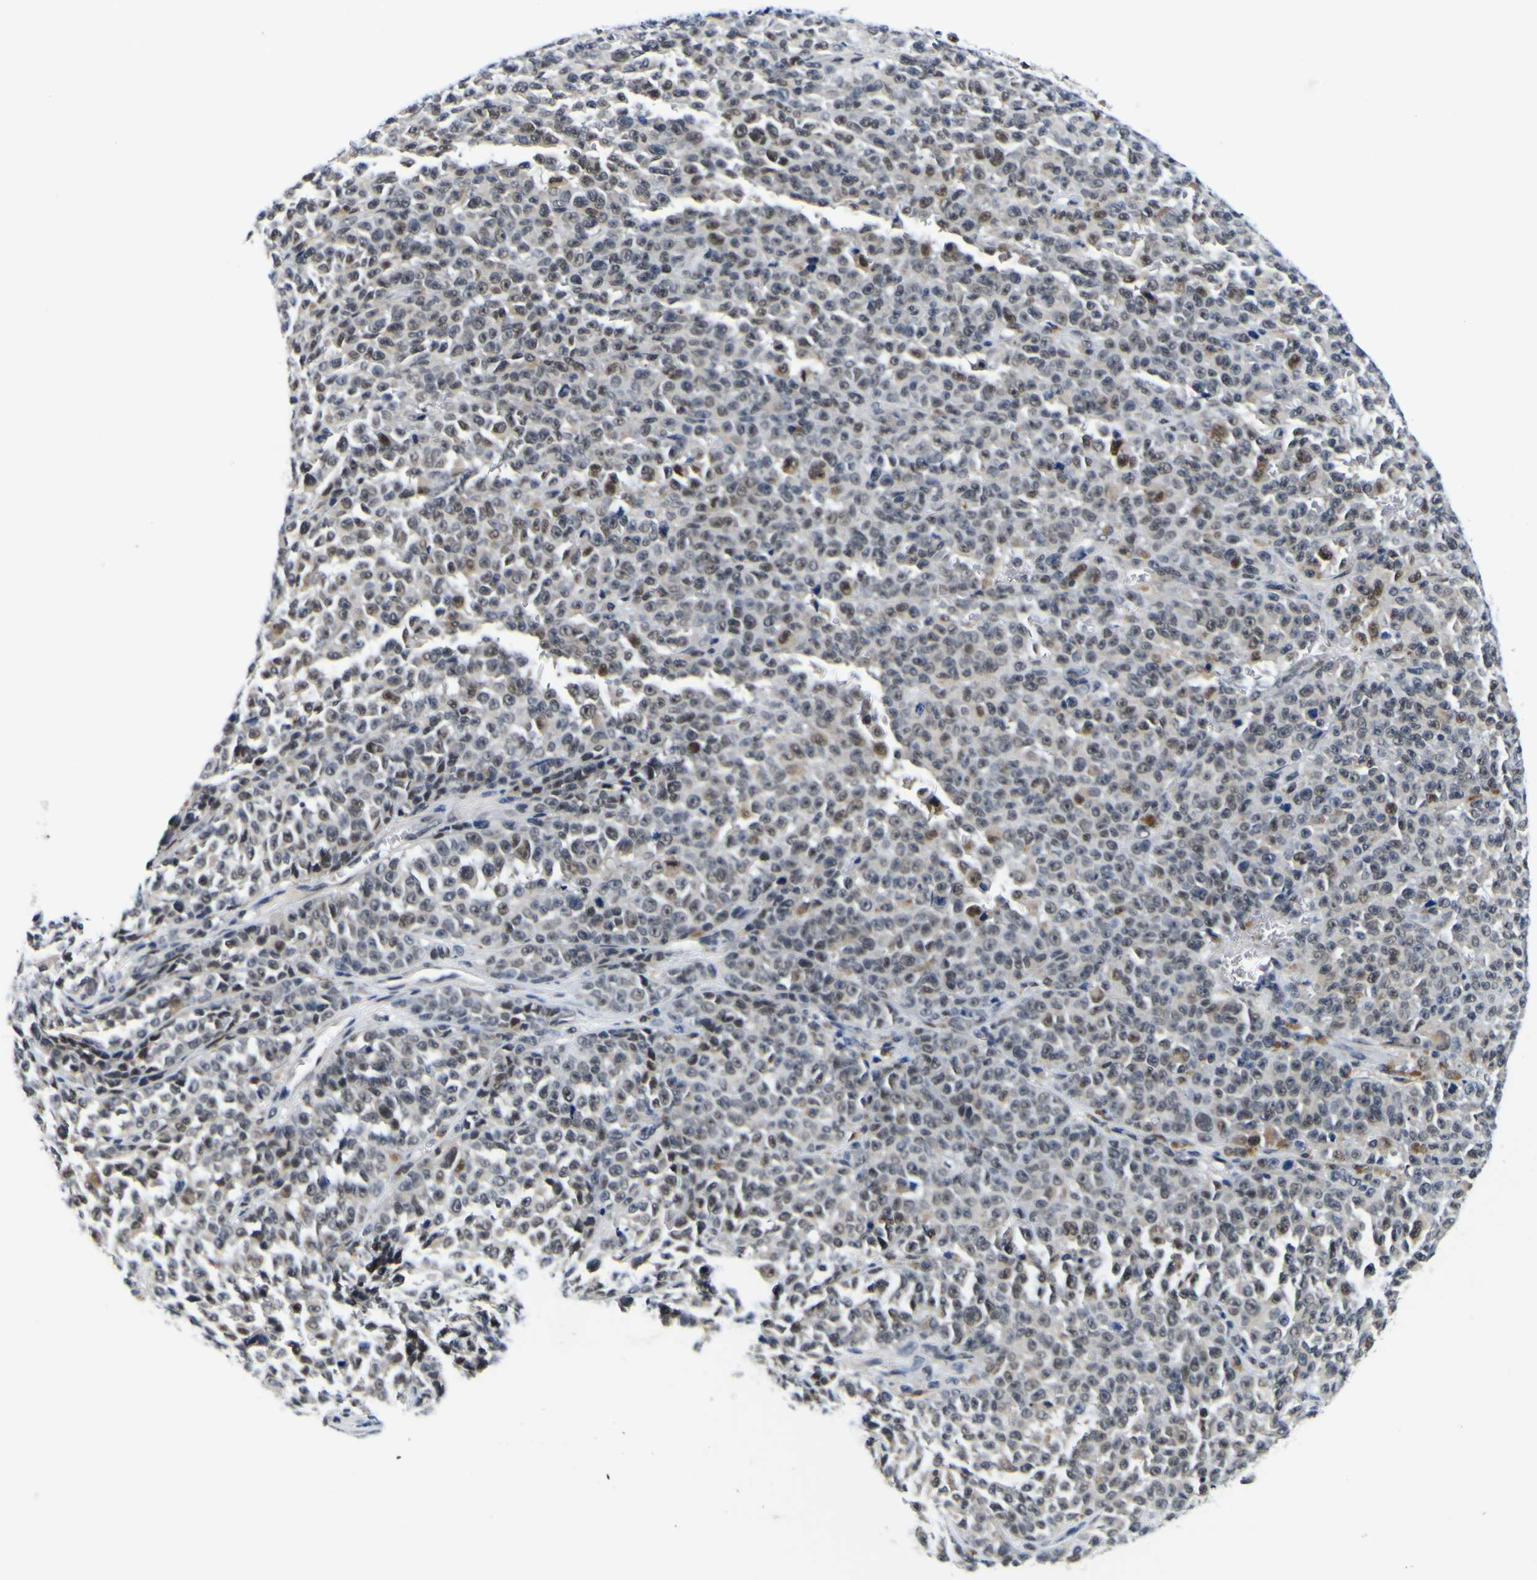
{"staining": {"intensity": "weak", "quantity": "<25%", "location": "nuclear"}, "tissue": "melanoma", "cell_type": "Tumor cells", "image_type": "cancer", "snomed": [{"axis": "morphology", "description": "Malignant melanoma, NOS"}, {"axis": "topography", "description": "Skin"}], "caption": "High magnification brightfield microscopy of melanoma stained with DAB (3,3'-diaminobenzidine) (brown) and counterstained with hematoxylin (blue): tumor cells show no significant positivity.", "gene": "CUL4B", "patient": {"sex": "female", "age": 82}}